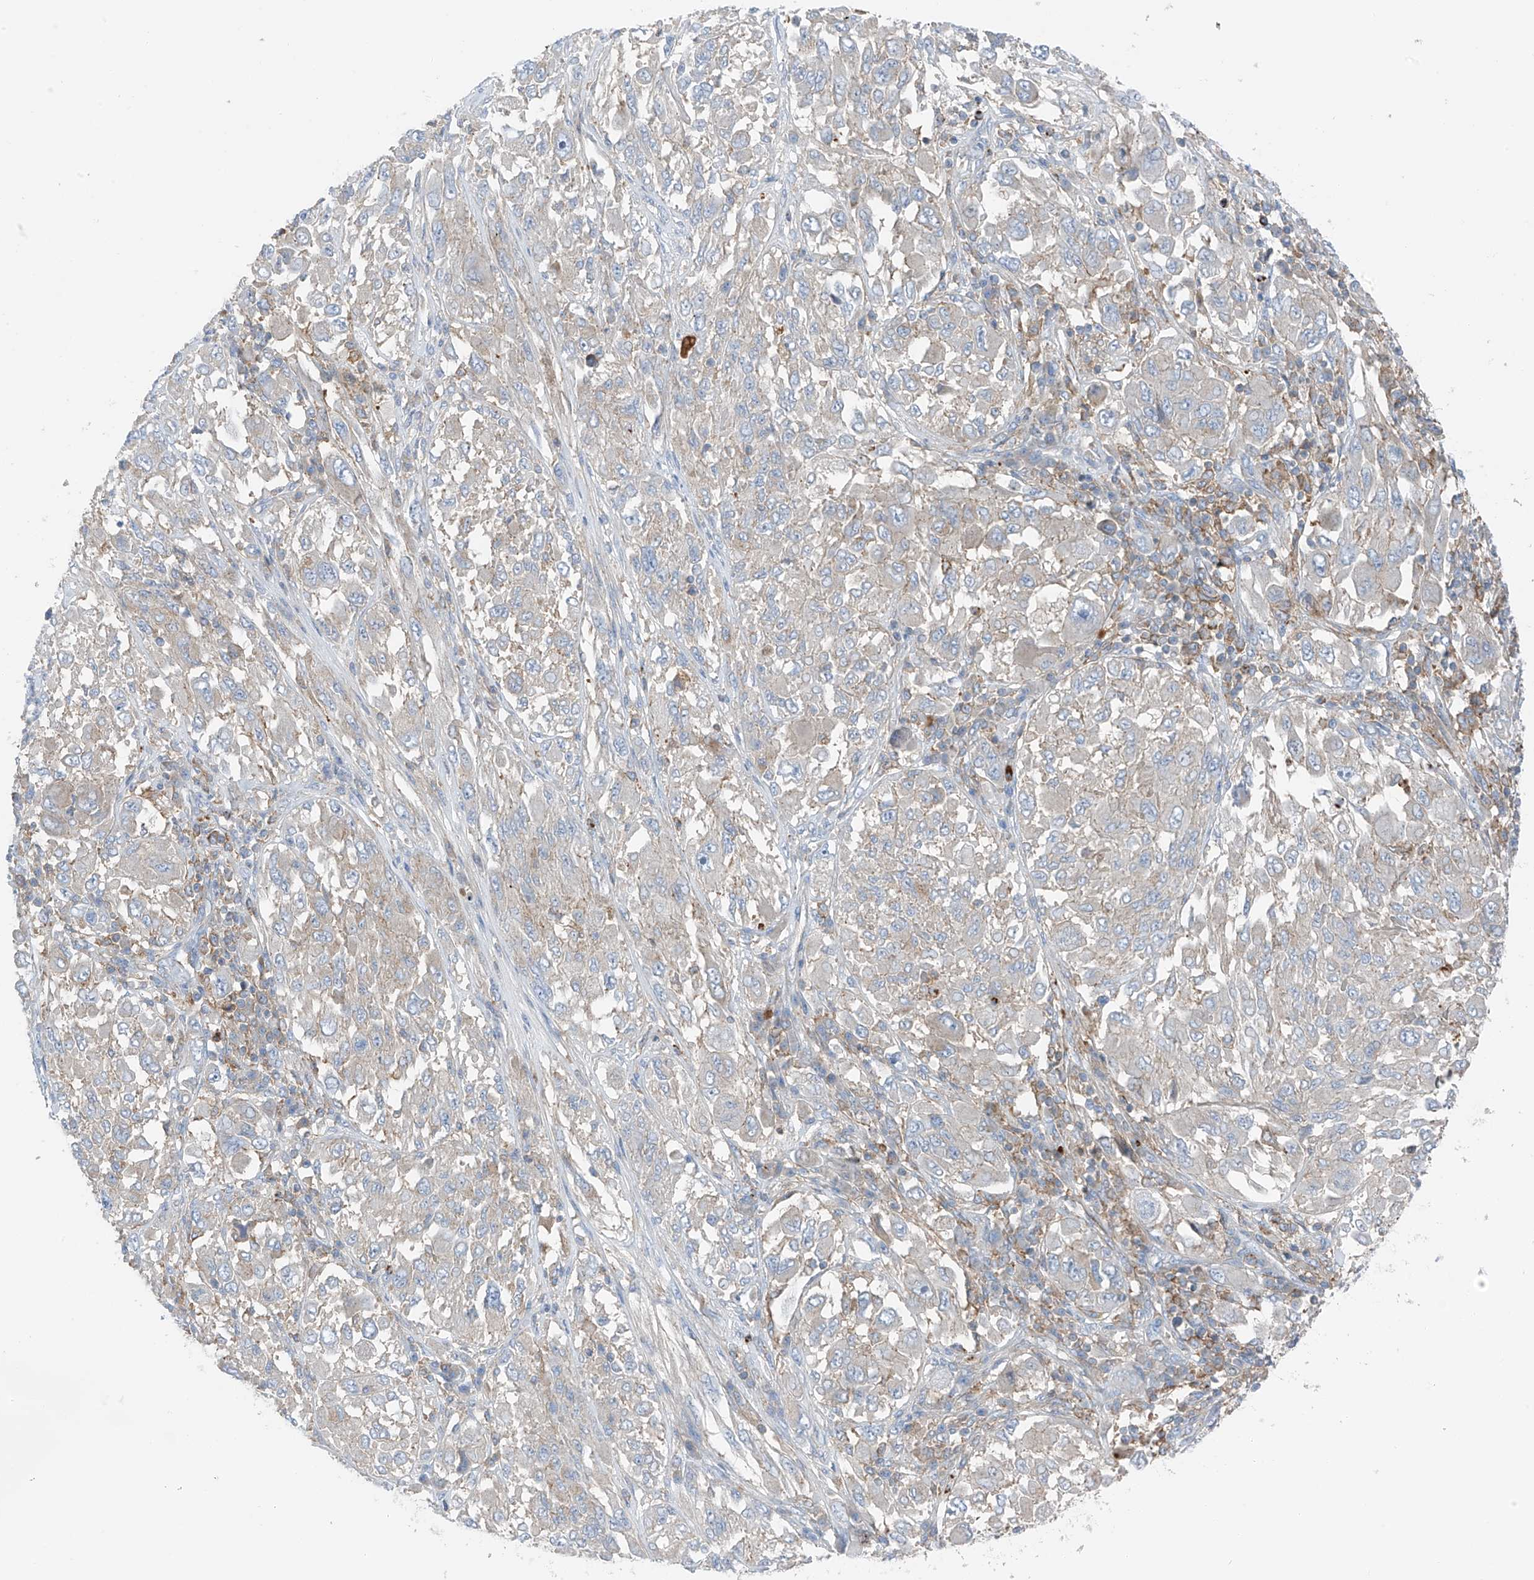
{"staining": {"intensity": "negative", "quantity": "none", "location": "none"}, "tissue": "melanoma", "cell_type": "Tumor cells", "image_type": "cancer", "snomed": [{"axis": "morphology", "description": "Malignant melanoma, NOS"}, {"axis": "topography", "description": "Skin"}], "caption": "Tumor cells show no significant protein expression in melanoma.", "gene": "NALCN", "patient": {"sex": "female", "age": 91}}